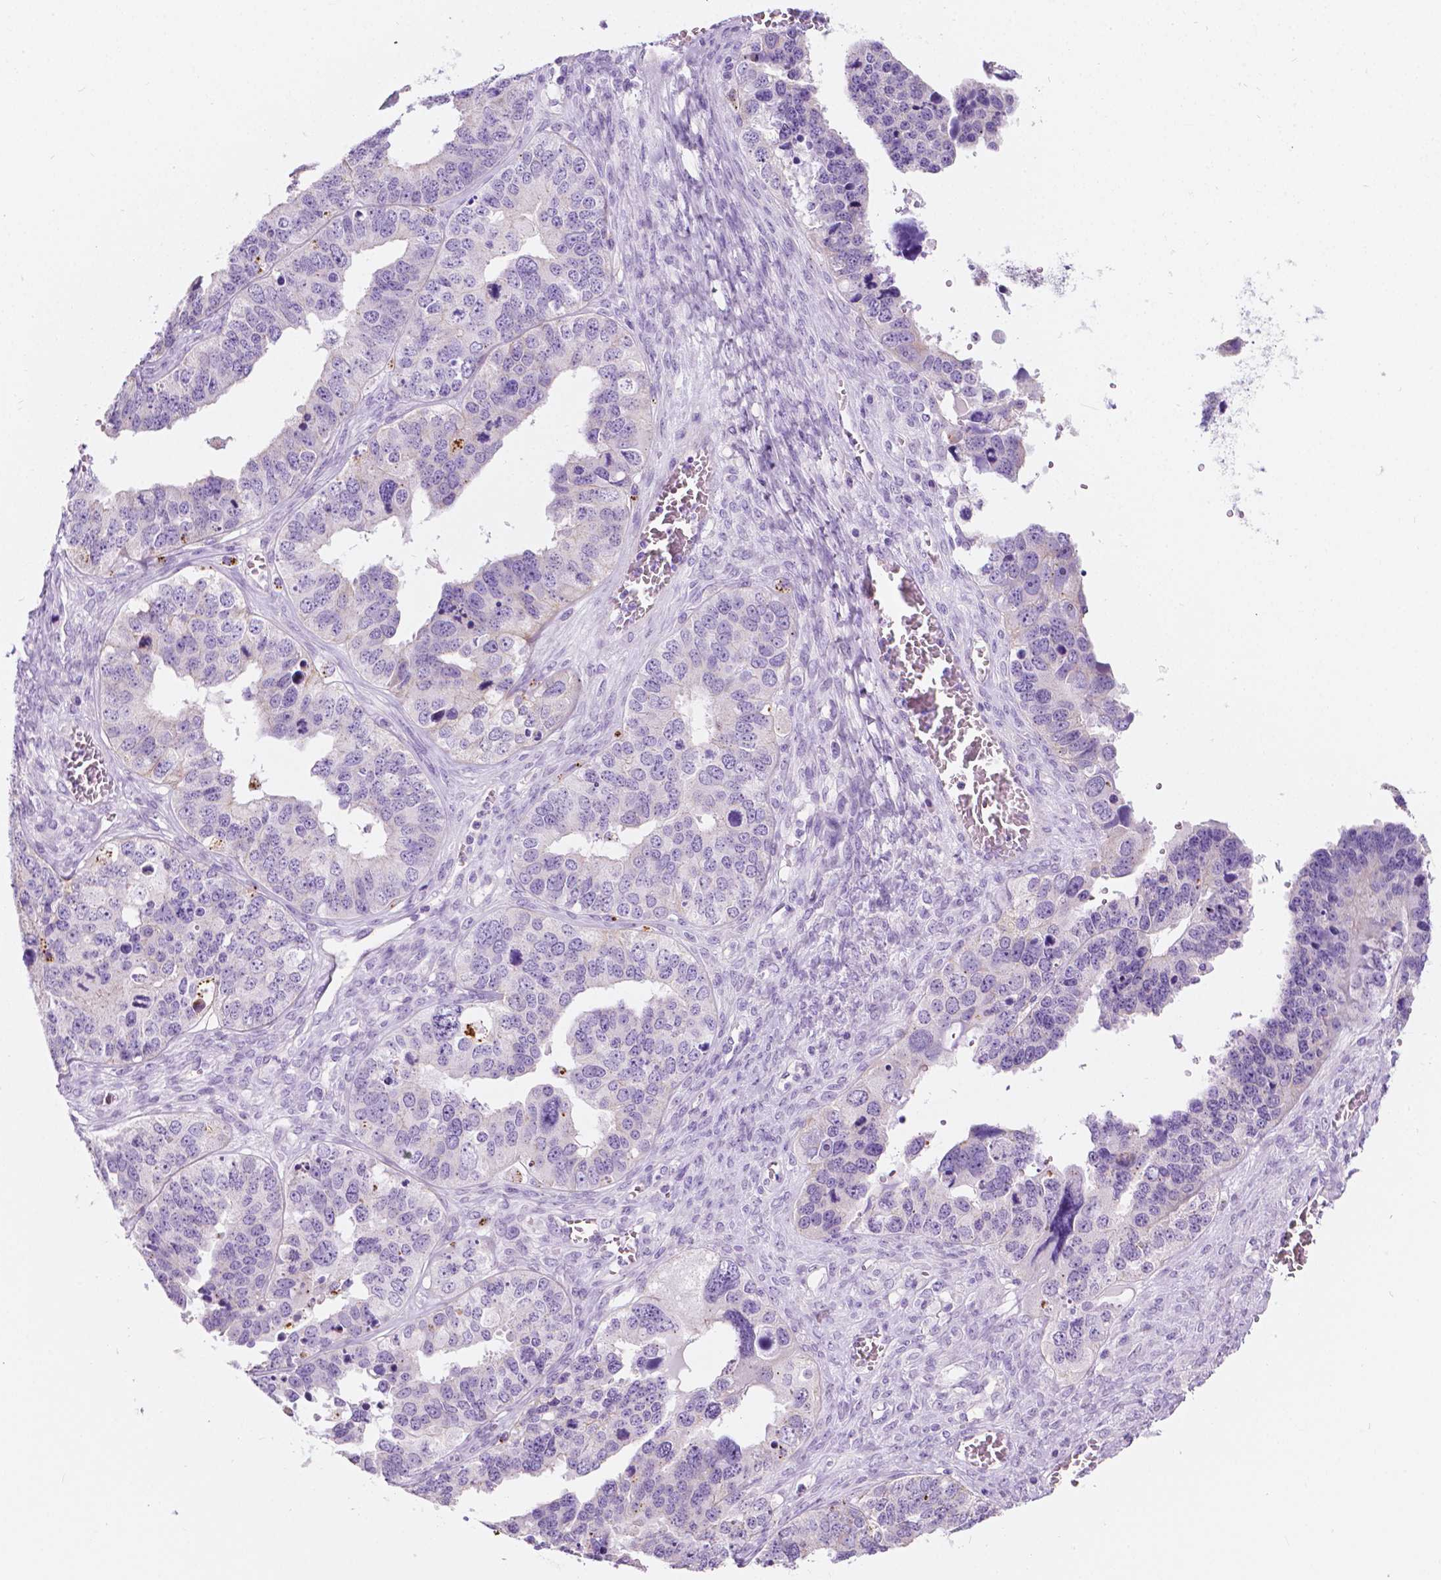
{"staining": {"intensity": "negative", "quantity": "none", "location": "none"}, "tissue": "ovarian cancer", "cell_type": "Tumor cells", "image_type": "cancer", "snomed": [{"axis": "morphology", "description": "Cystadenocarcinoma, serous, NOS"}, {"axis": "topography", "description": "Ovary"}], "caption": "Ovarian cancer was stained to show a protein in brown. There is no significant positivity in tumor cells. Brightfield microscopy of immunohistochemistry stained with DAB (3,3'-diaminobenzidine) (brown) and hematoxylin (blue), captured at high magnification.", "gene": "NOS1AP", "patient": {"sex": "female", "age": 76}}